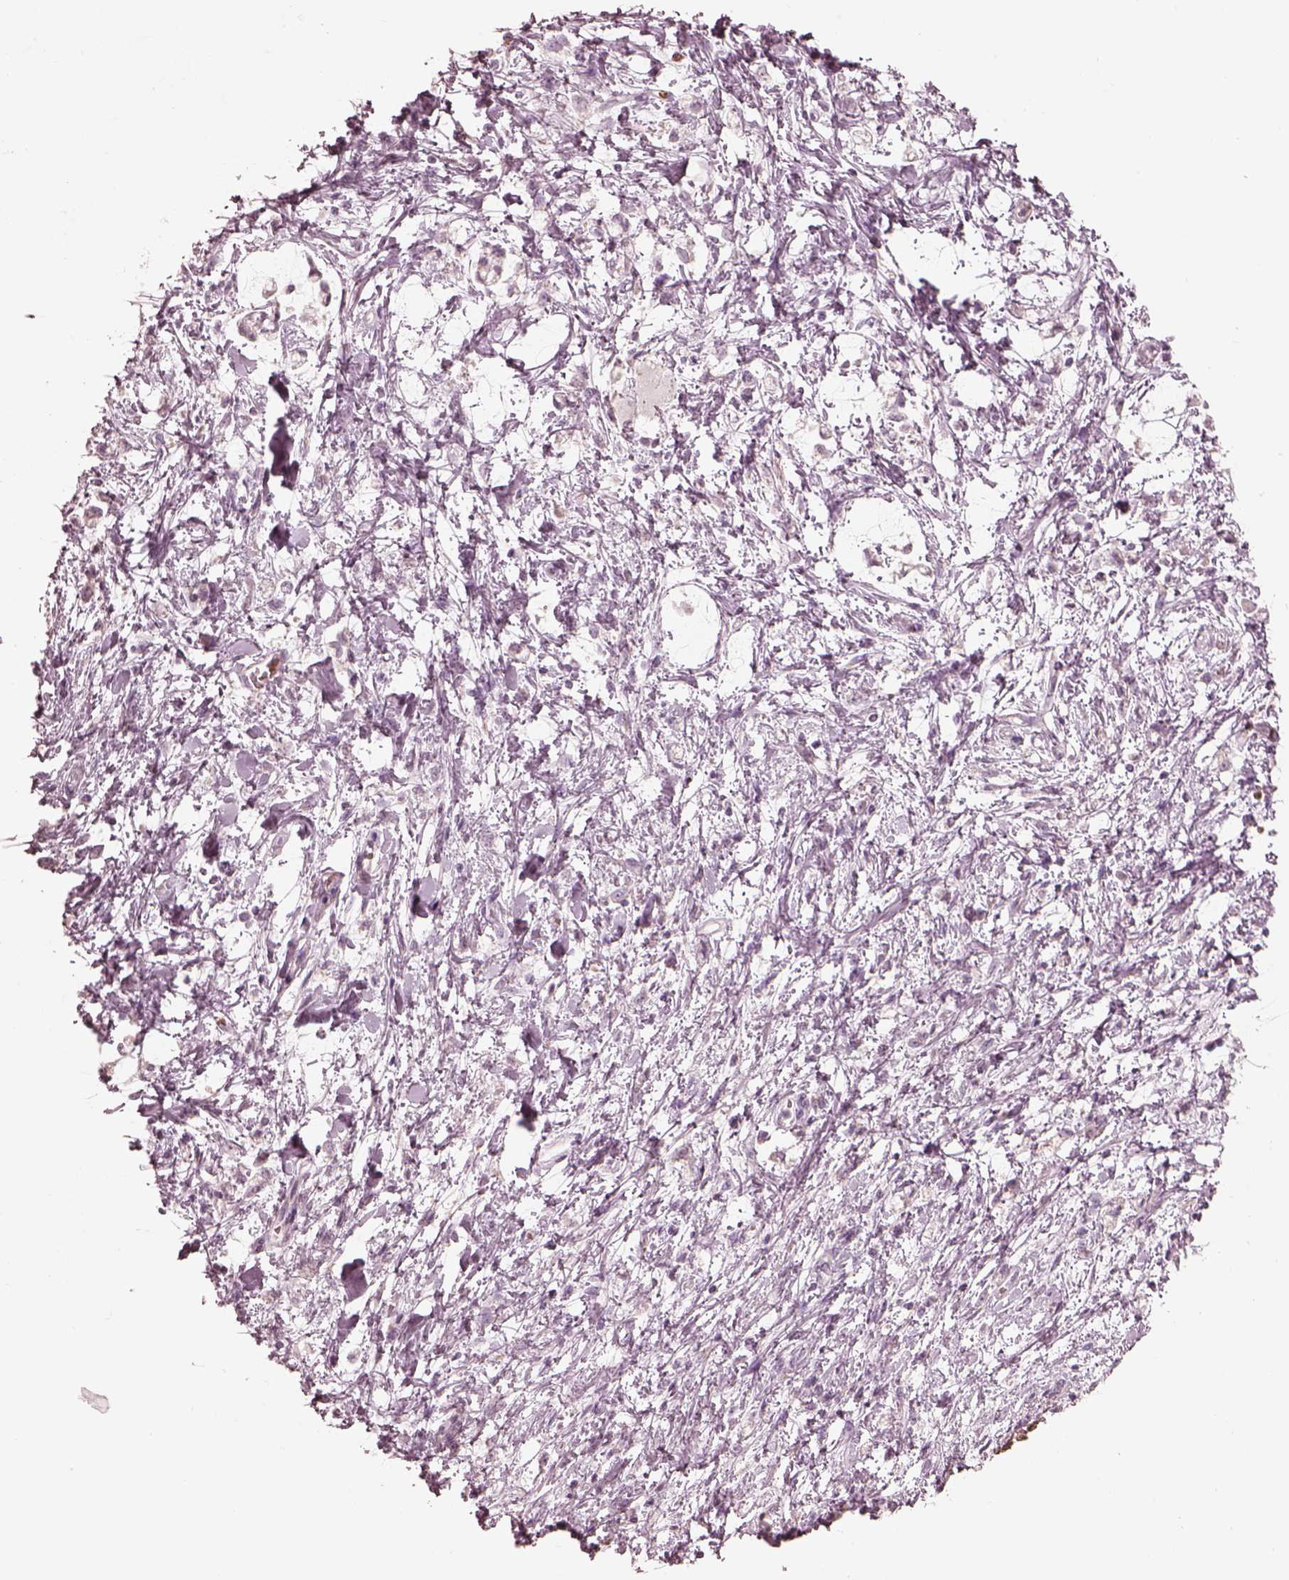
{"staining": {"intensity": "negative", "quantity": "none", "location": "none"}, "tissue": "stomach cancer", "cell_type": "Tumor cells", "image_type": "cancer", "snomed": [{"axis": "morphology", "description": "Adenocarcinoma, NOS"}, {"axis": "topography", "description": "Stomach"}], "caption": "High power microscopy image of an IHC histopathology image of stomach adenocarcinoma, revealing no significant expression in tumor cells. (Immunohistochemistry, brightfield microscopy, high magnification).", "gene": "ANKLE1", "patient": {"sex": "female", "age": 60}}